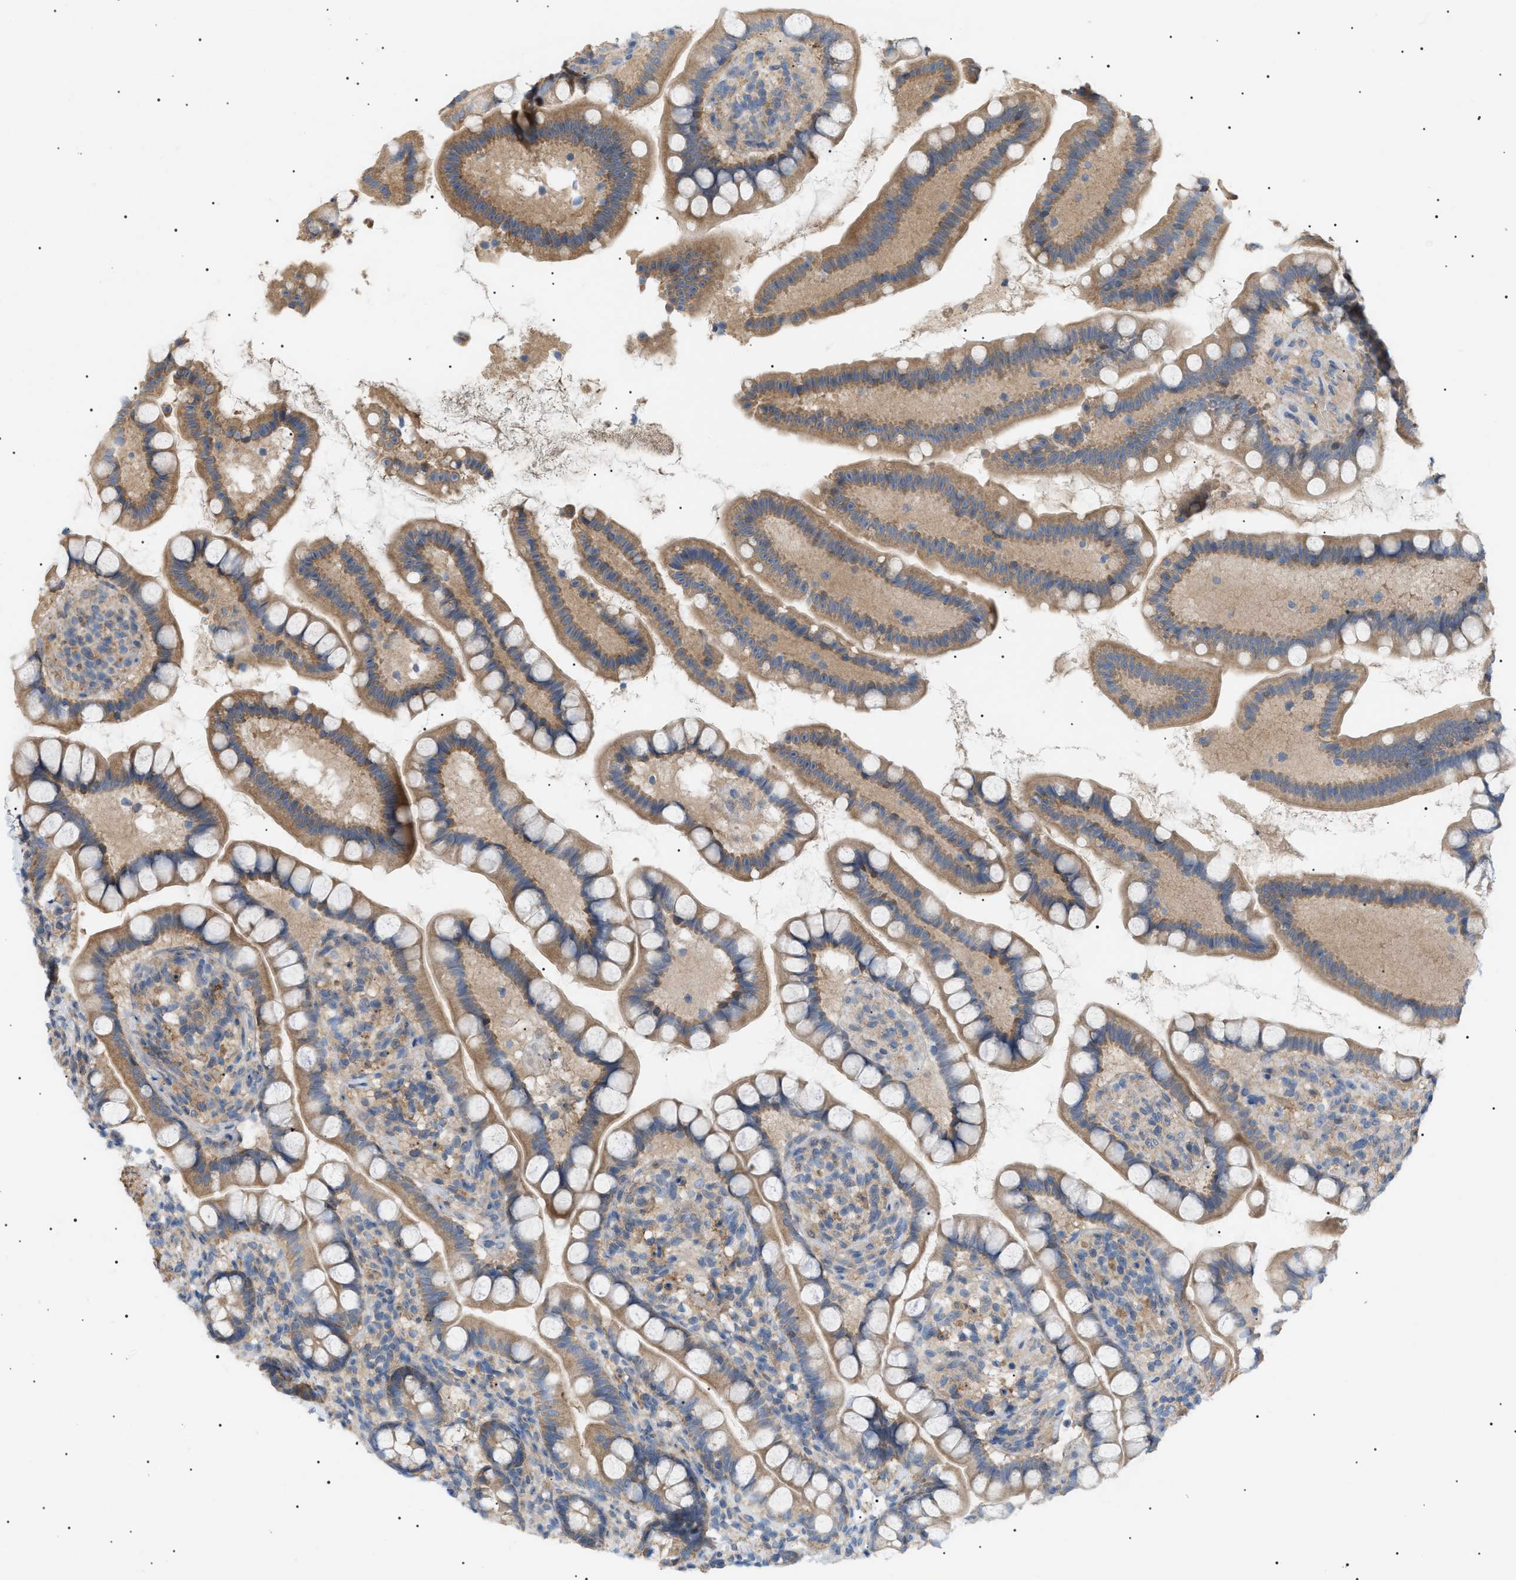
{"staining": {"intensity": "moderate", "quantity": ">75%", "location": "cytoplasmic/membranous"}, "tissue": "small intestine", "cell_type": "Glandular cells", "image_type": "normal", "snomed": [{"axis": "morphology", "description": "Normal tissue, NOS"}, {"axis": "topography", "description": "Small intestine"}], "caption": "Immunohistochemistry micrograph of benign small intestine stained for a protein (brown), which demonstrates medium levels of moderate cytoplasmic/membranous positivity in approximately >75% of glandular cells.", "gene": "IRS2", "patient": {"sex": "female", "age": 84}}